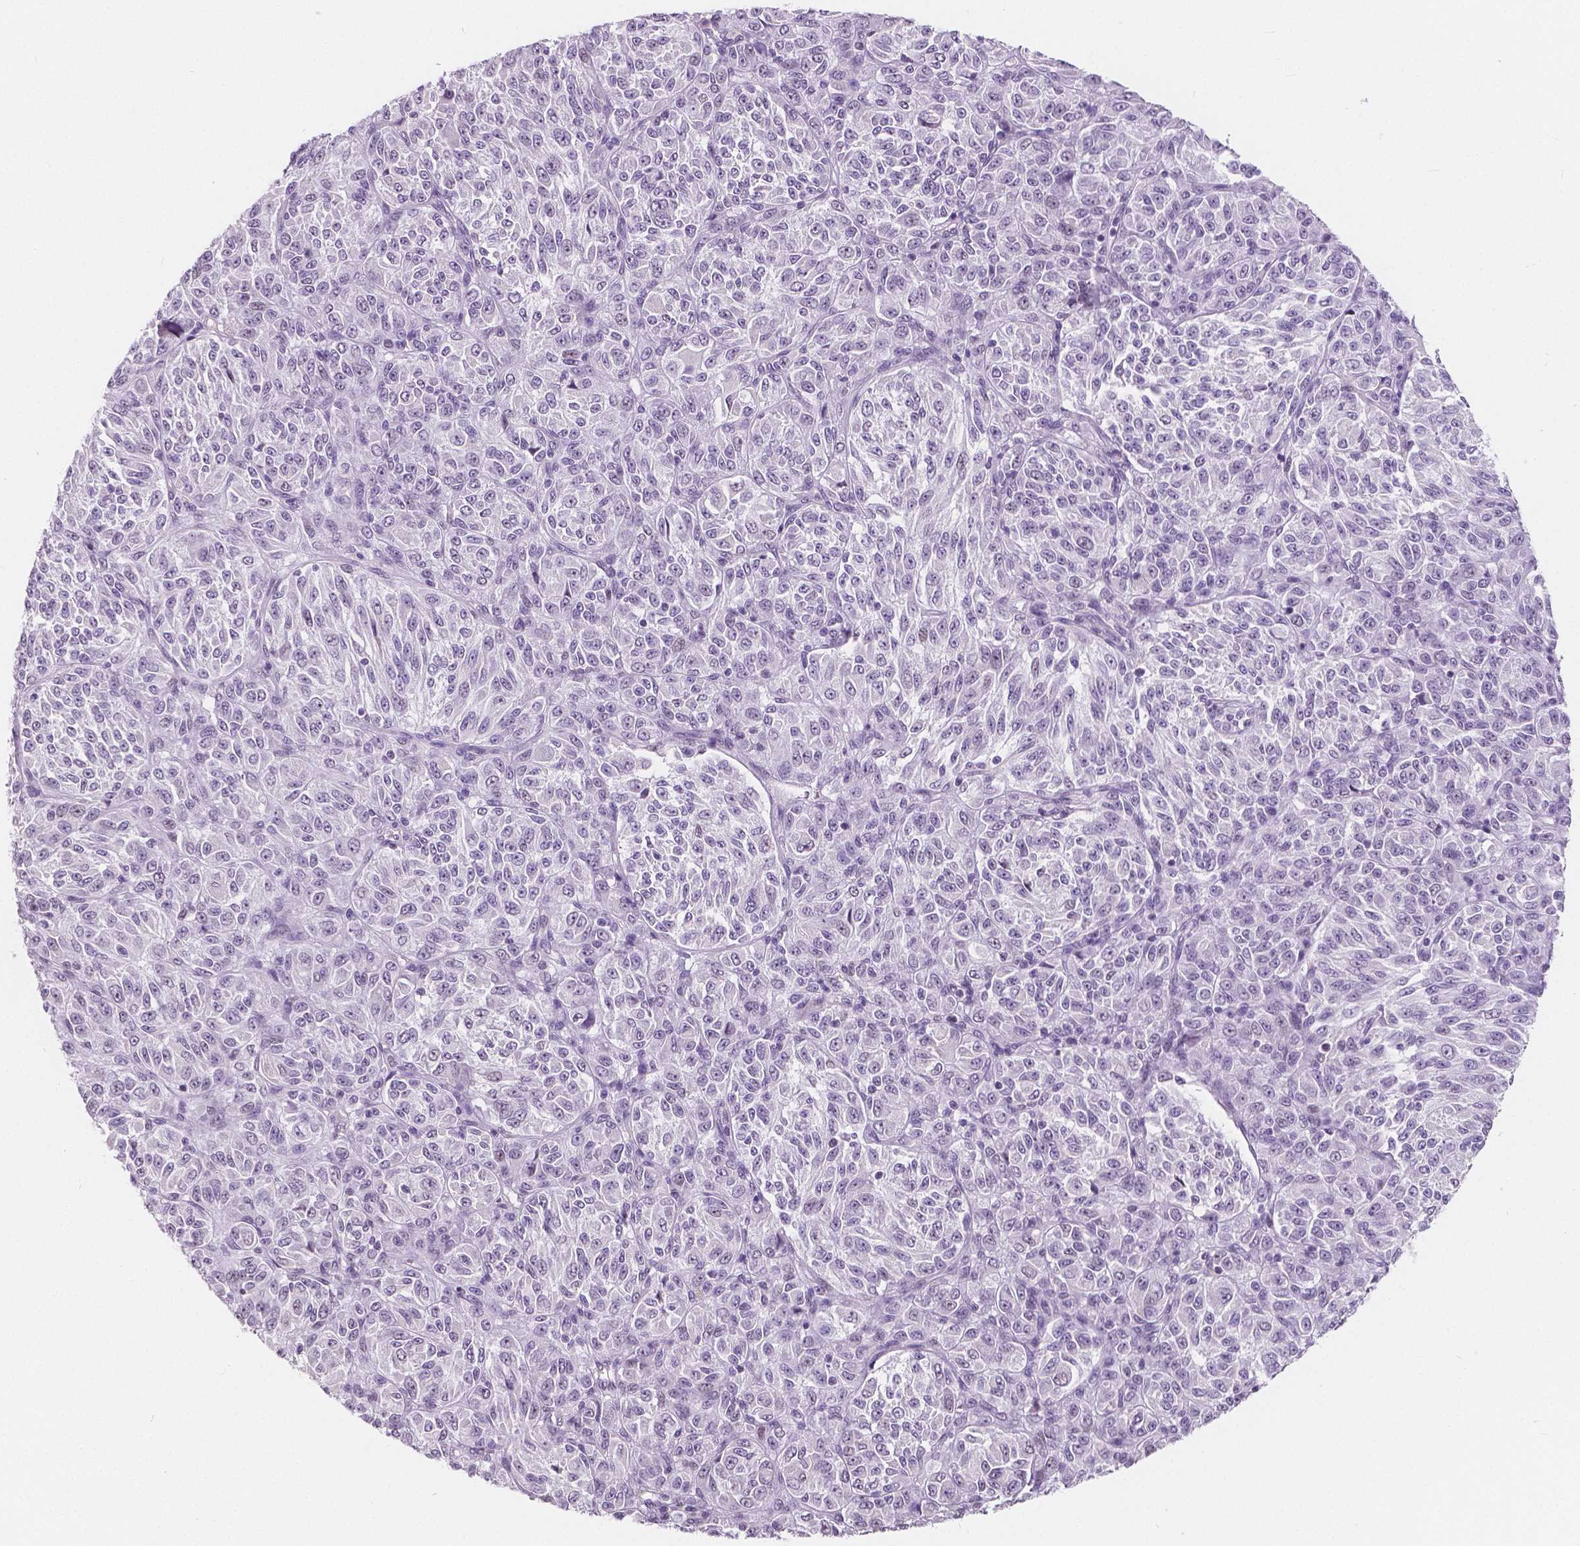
{"staining": {"intensity": "negative", "quantity": "none", "location": "none"}, "tissue": "melanoma", "cell_type": "Tumor cells", "image_type": "cancer", "snomed": [{"axis": "morphology", "description": "Malignant melanoma, Metastatic site"}, {"axis": "topography", "description": "Brain"}], "caption": "Immunohistochemical staining of melanoma demonstrates no significant positivity in tumor cells.", "gene": "NOLC1", "patient": {"sex": "female", "age": 56}}